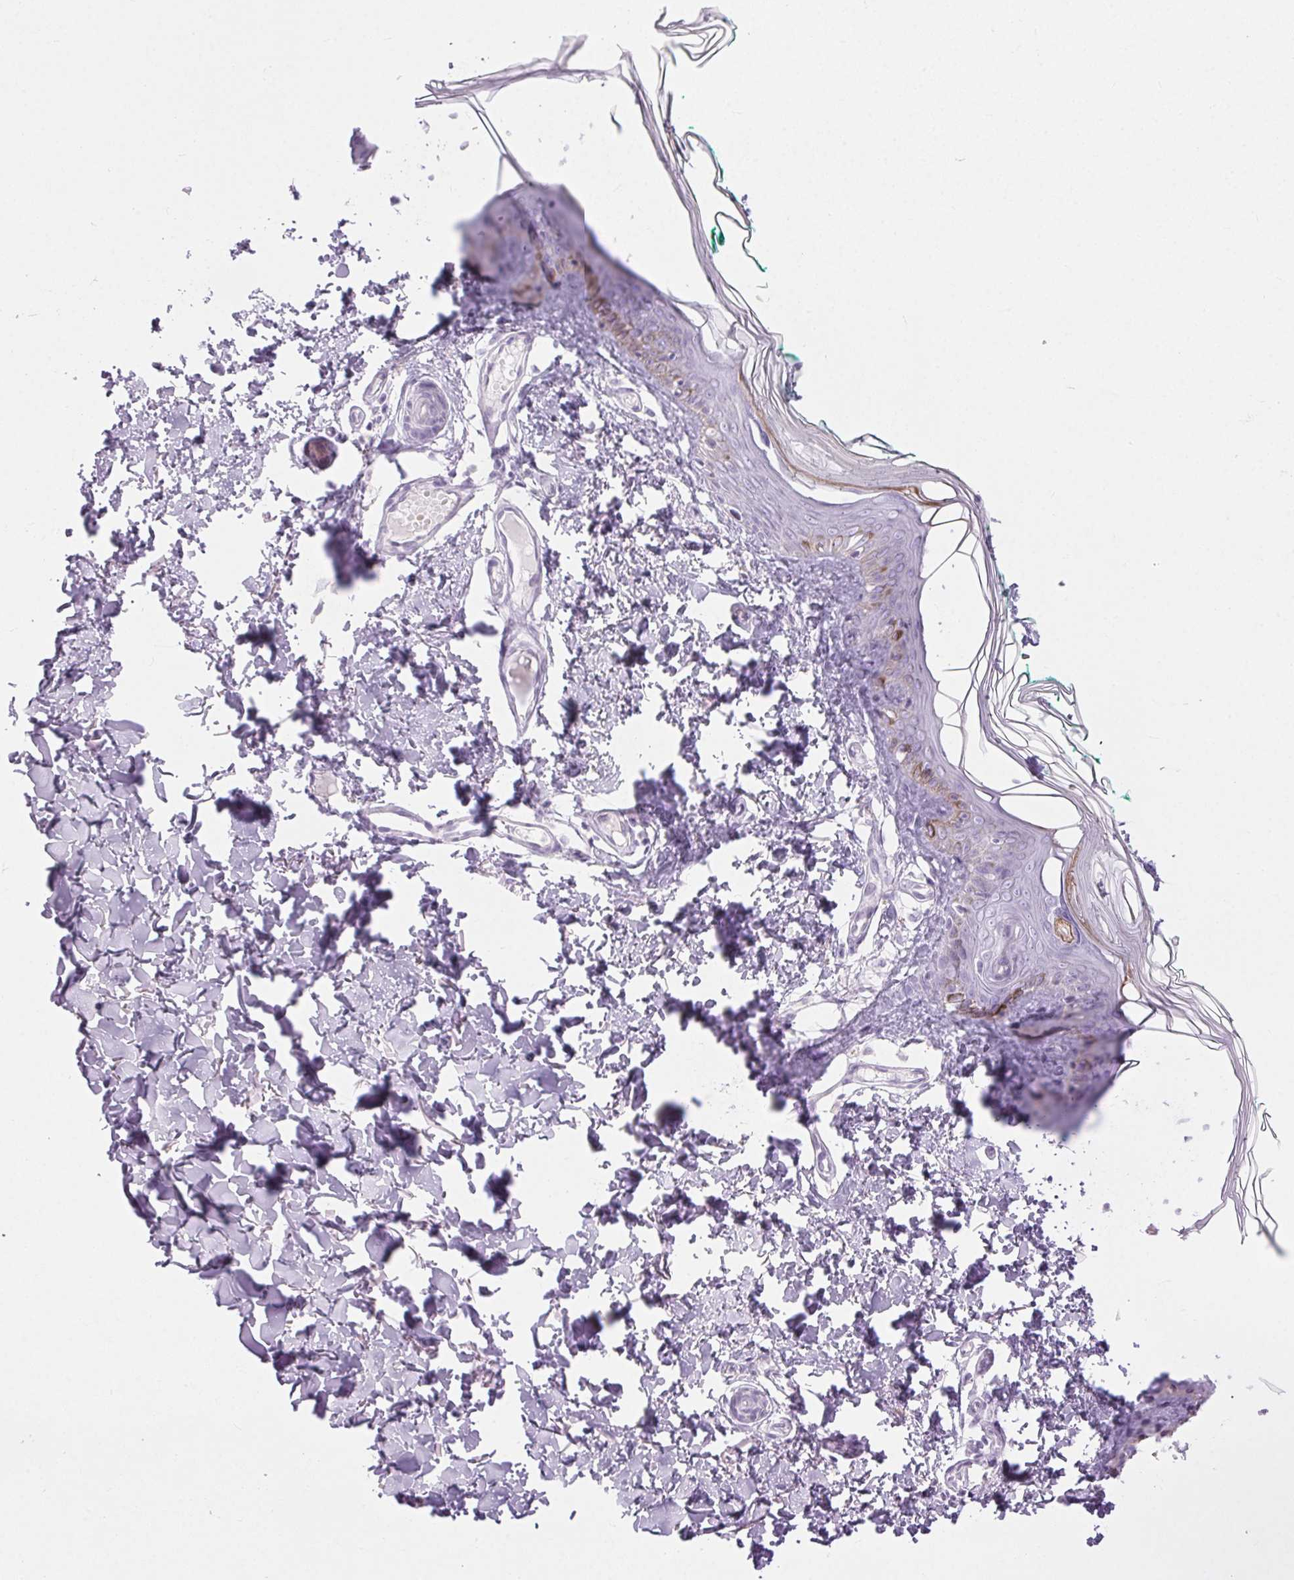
{"staining": {"intensity": "negative", "quantity": "none", "location": "none"}, "tissue": "skin", "cell_type": "Fibroblasts", "image_type": "normal", "snomed": [{"axis": "morphology", "description": "Normal tissue, NOS"}, {"axis": "topography", "description": "Skin"}, {"axis": "topography", "description": "Peripheral nerve tissue"}], "caption": "Immunohistochemistry (IHC) micrograph of benign human skin stained for a protein (brown), which reveals no positivity in fibroblasts. Brightfield microscopy of immunohistochemistry (IHC) stained with DAB (3,3'-diaminobenzidine) (brown) and hematoxylin (blue), captured at high magnification.", "gene": "BEND2", "patient": {"sex": "female", "age": 45}}